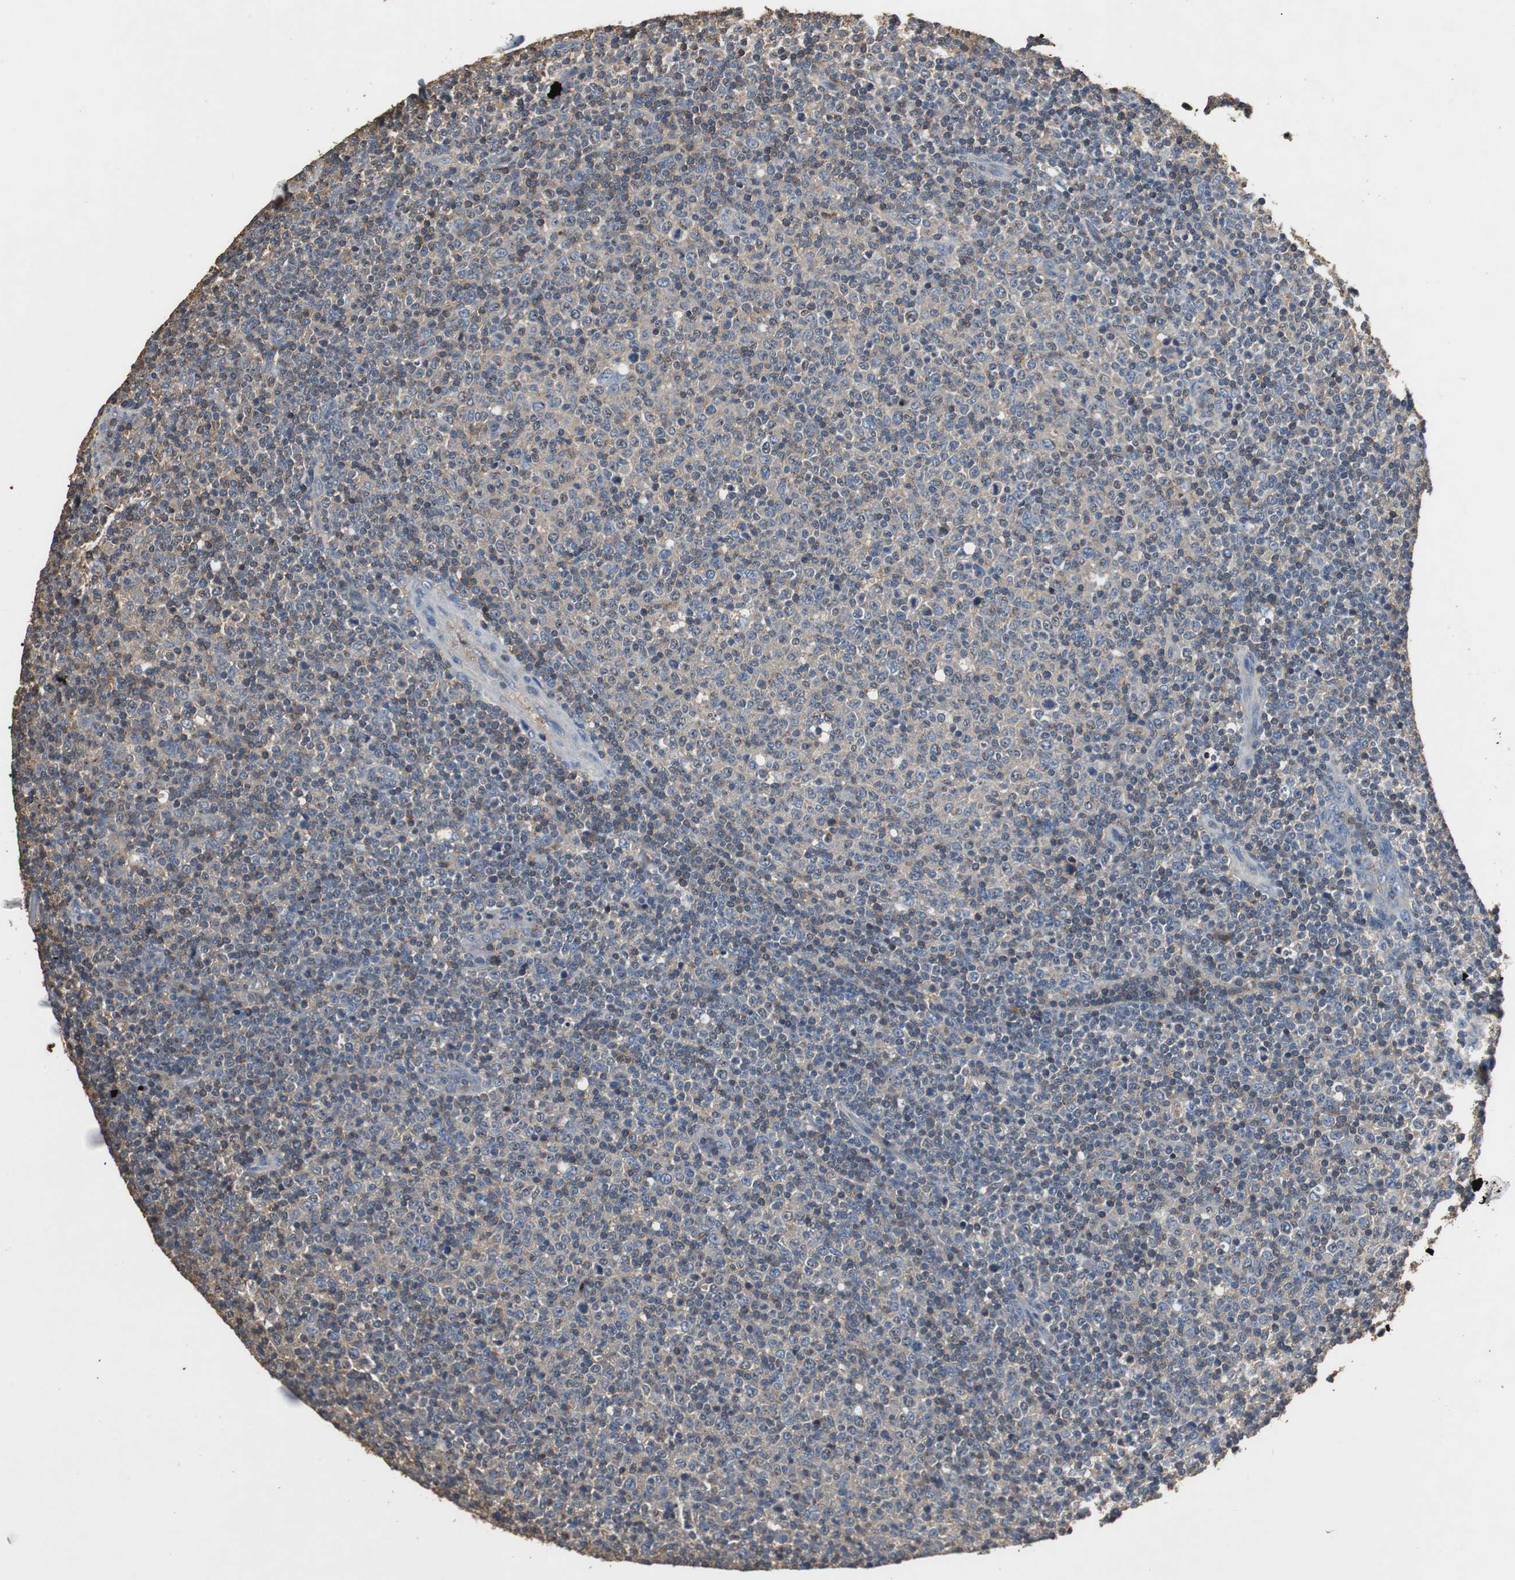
{"staining": {"intensity": "weak", "quantity": "<25%", "location": "cytoplasmic/membranous"}, "tissue": "lymphoma", "cell_type": "Tumor cells", "image_type": "cancer", "snomed": [{"axis": "morphology", "description": "Malignant lymphoma, non-Hodgkin's type, Low grade"}, {"axis": "topography", "description": "Lymph node"}], "caption": "This image is of lymphoma stained with immunohistochemistry to label a protein in brown with the nuclei are counter-stained blue. There is no staining in tumor cells.", "gene": "TNFRSF14", "patient": {"sex": "male", "age": 70}}